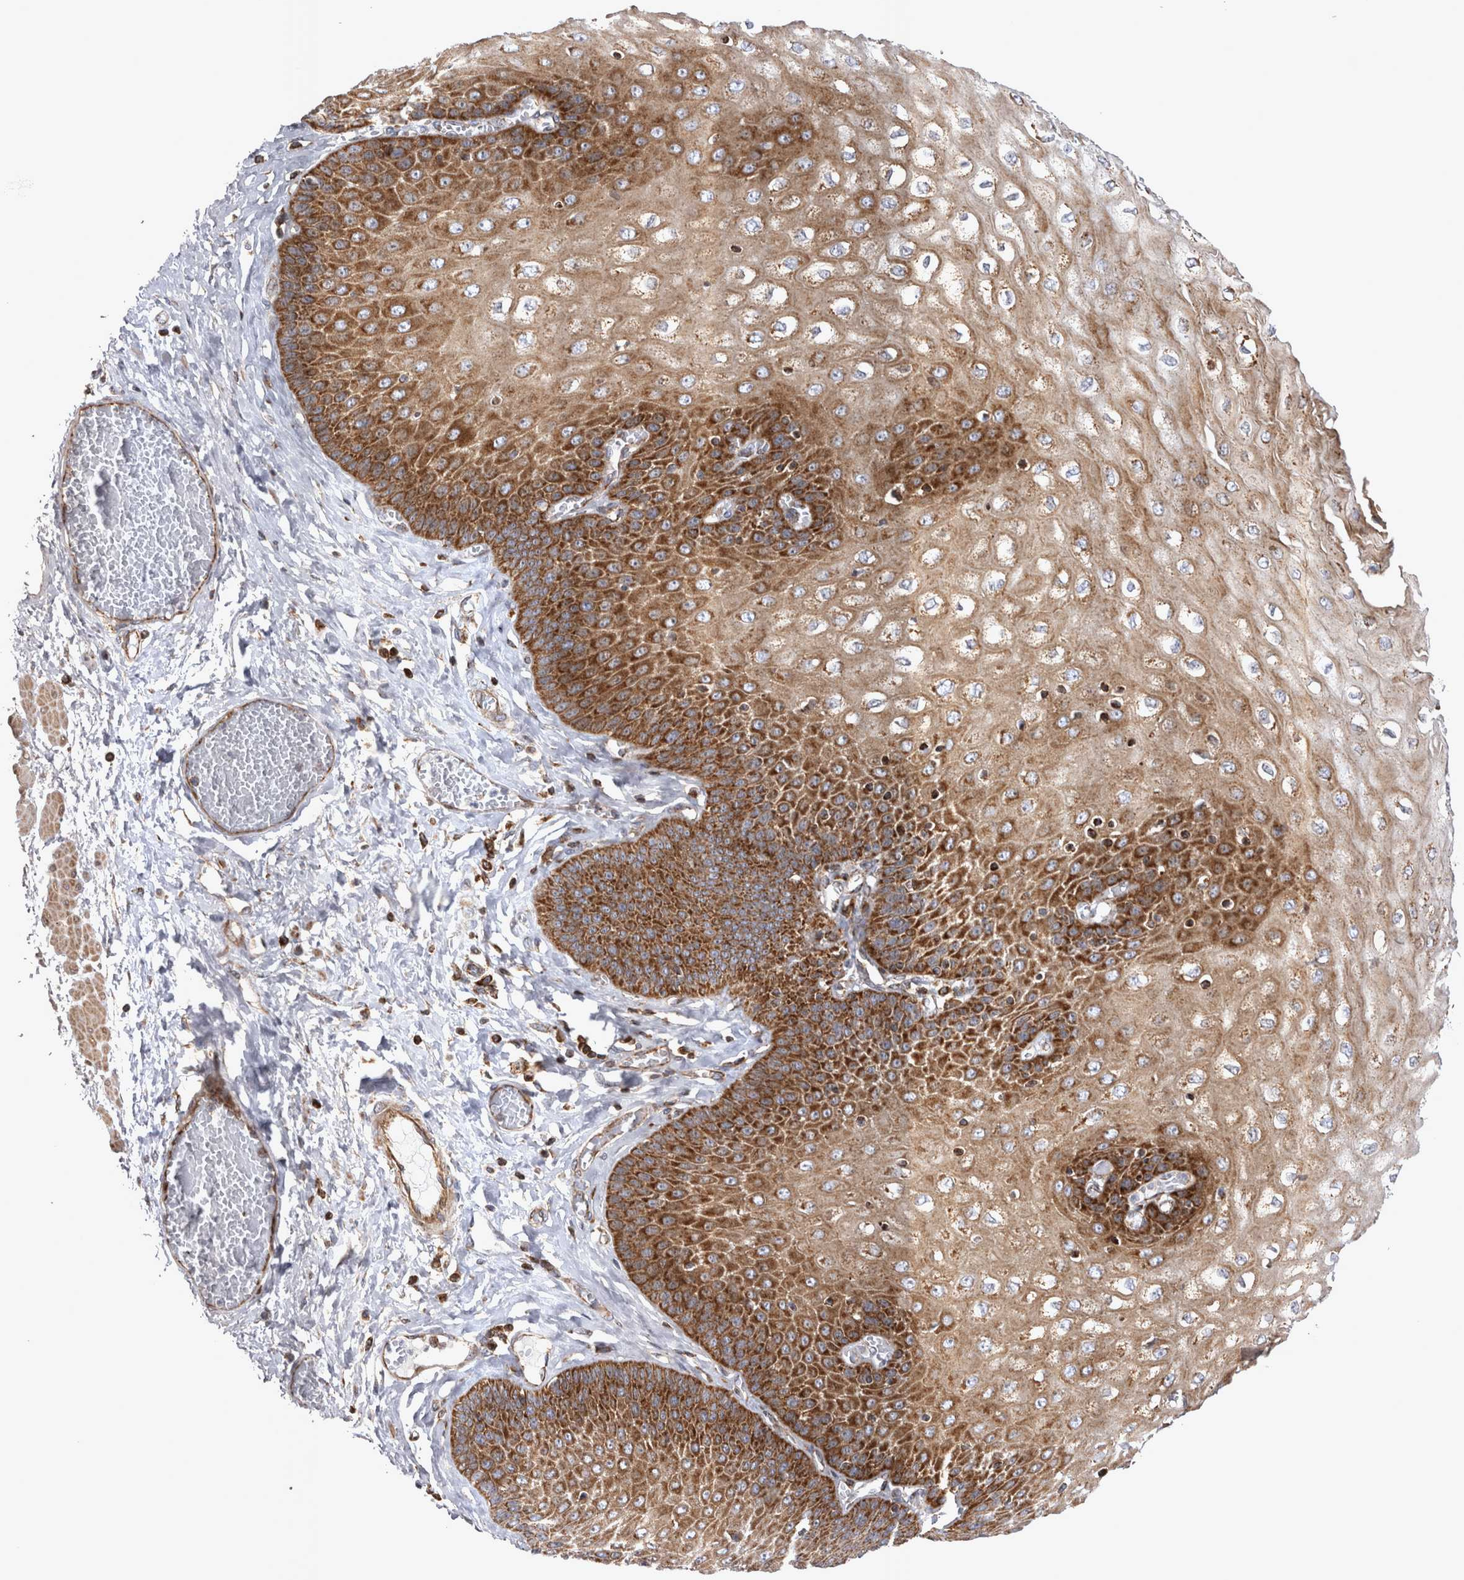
{"staining": {"intensity": "strong", "quantity": ">75%", "location": "cytoplasmic/membranous"}, "tissue": "esophagus", "cell_type": "Squamous epithelial cells", "image_type": "normal", "snomed": [{"axis": "morphology", "description": "Normal tissue, NOS"}, {"axis": "topography", "description": "Esophagus"}], "caption": "Esophagus stained with a brown dye shows strong cytoplasmic/membranous positive staining in approximately >75% of squamous epithelial cells.", "gene": "TSPOAP1", "patient": {"sex": "male", "age": 60}}